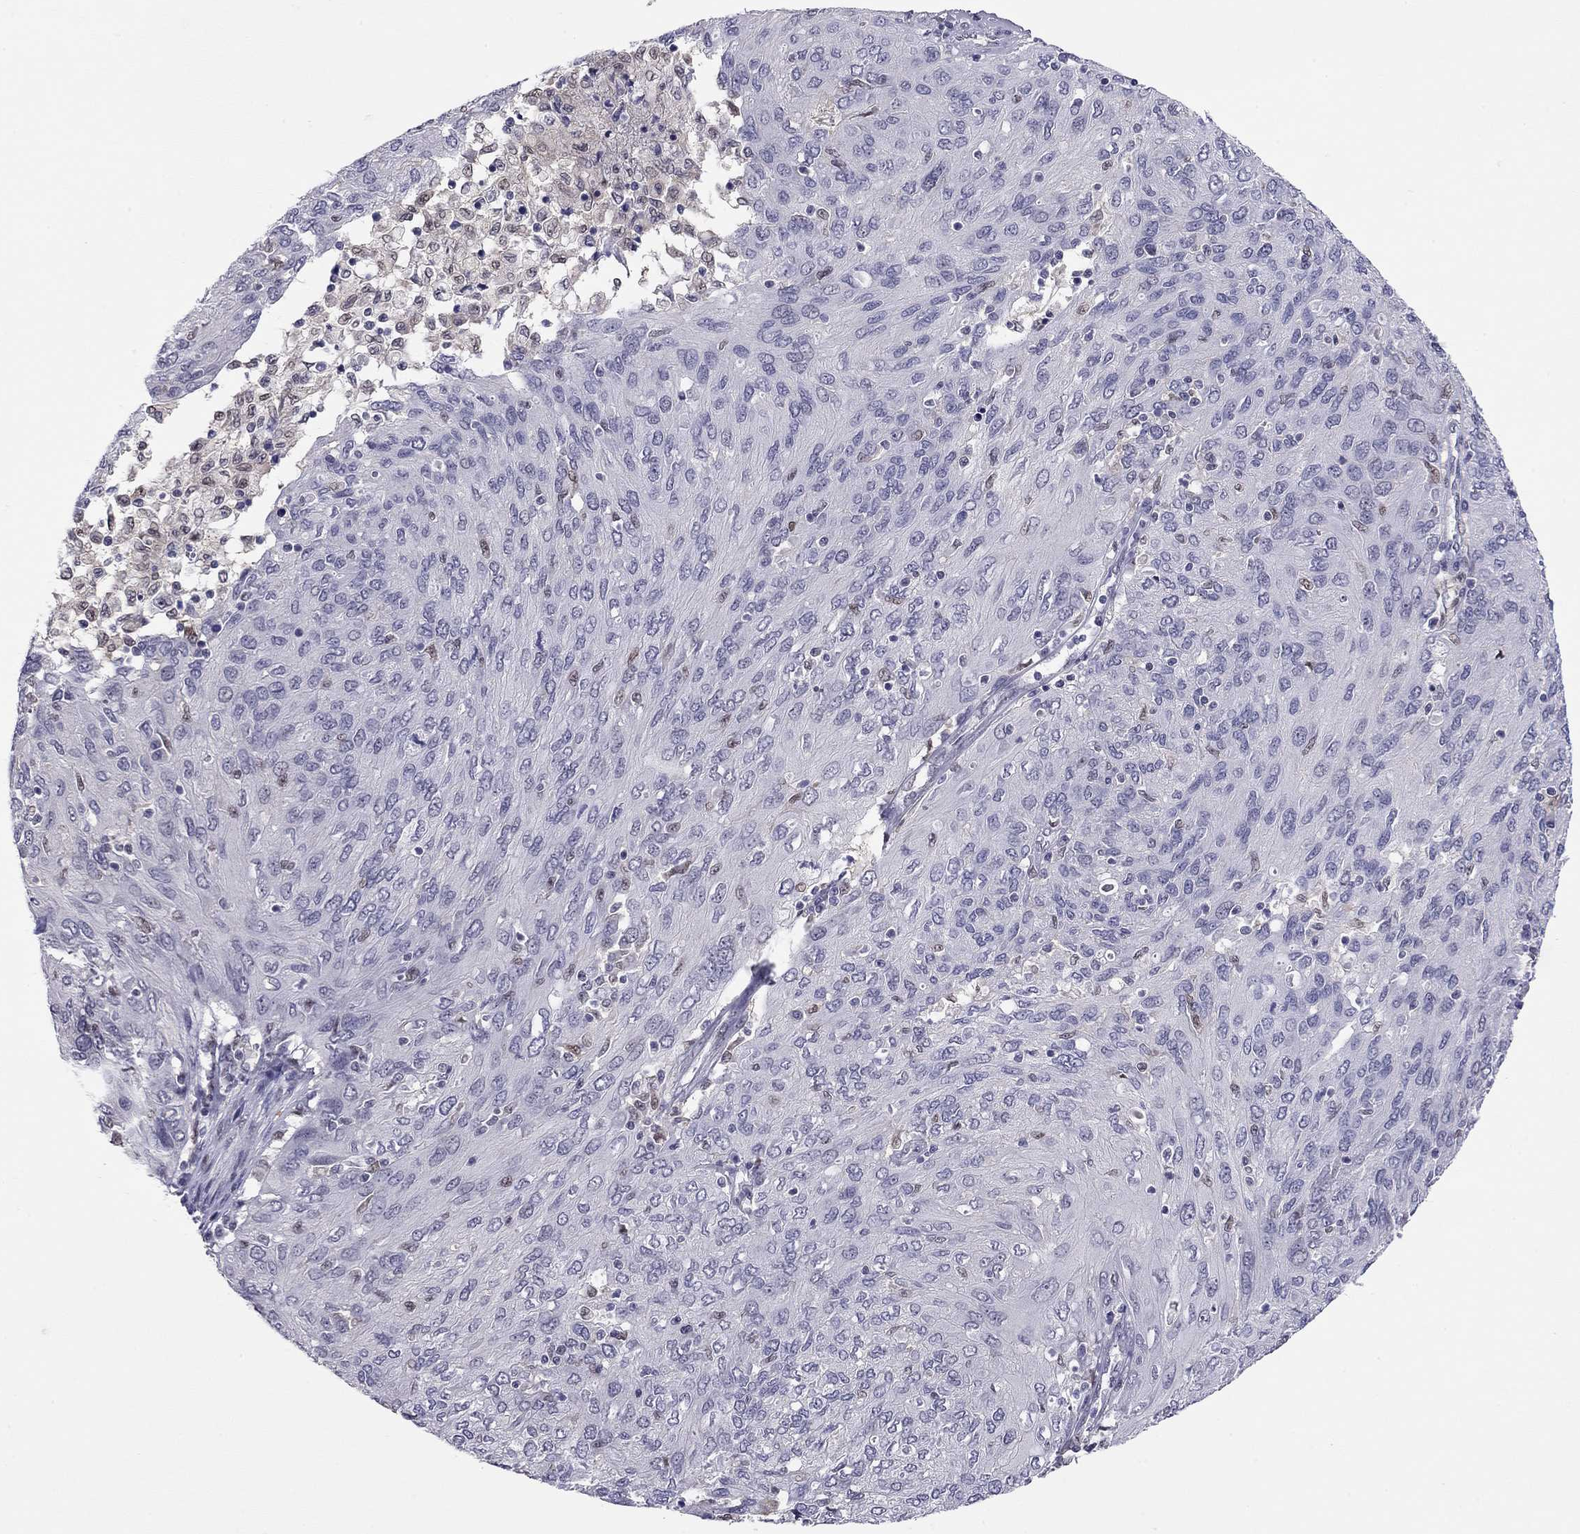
{"staining": {"intensity": "negative", "quantity": "none", "location": "none"}, "tissue": "ovarian cancer", "cell_type": "Tumor cells", "image_type": "cancer", "snomed": [{"axis": "morphology", "description": "Carcinoma, endometroid"}, {"axis": "topography", "description": "Ovary"}], "caption": "DAB (3,3'-diaminobenzidine) immunohistochemical staining of ovarian cancer reveals no significant expression in tumor cells.", "gene": "DOT1L", "patient": {"sex": "female", "age": 50}}